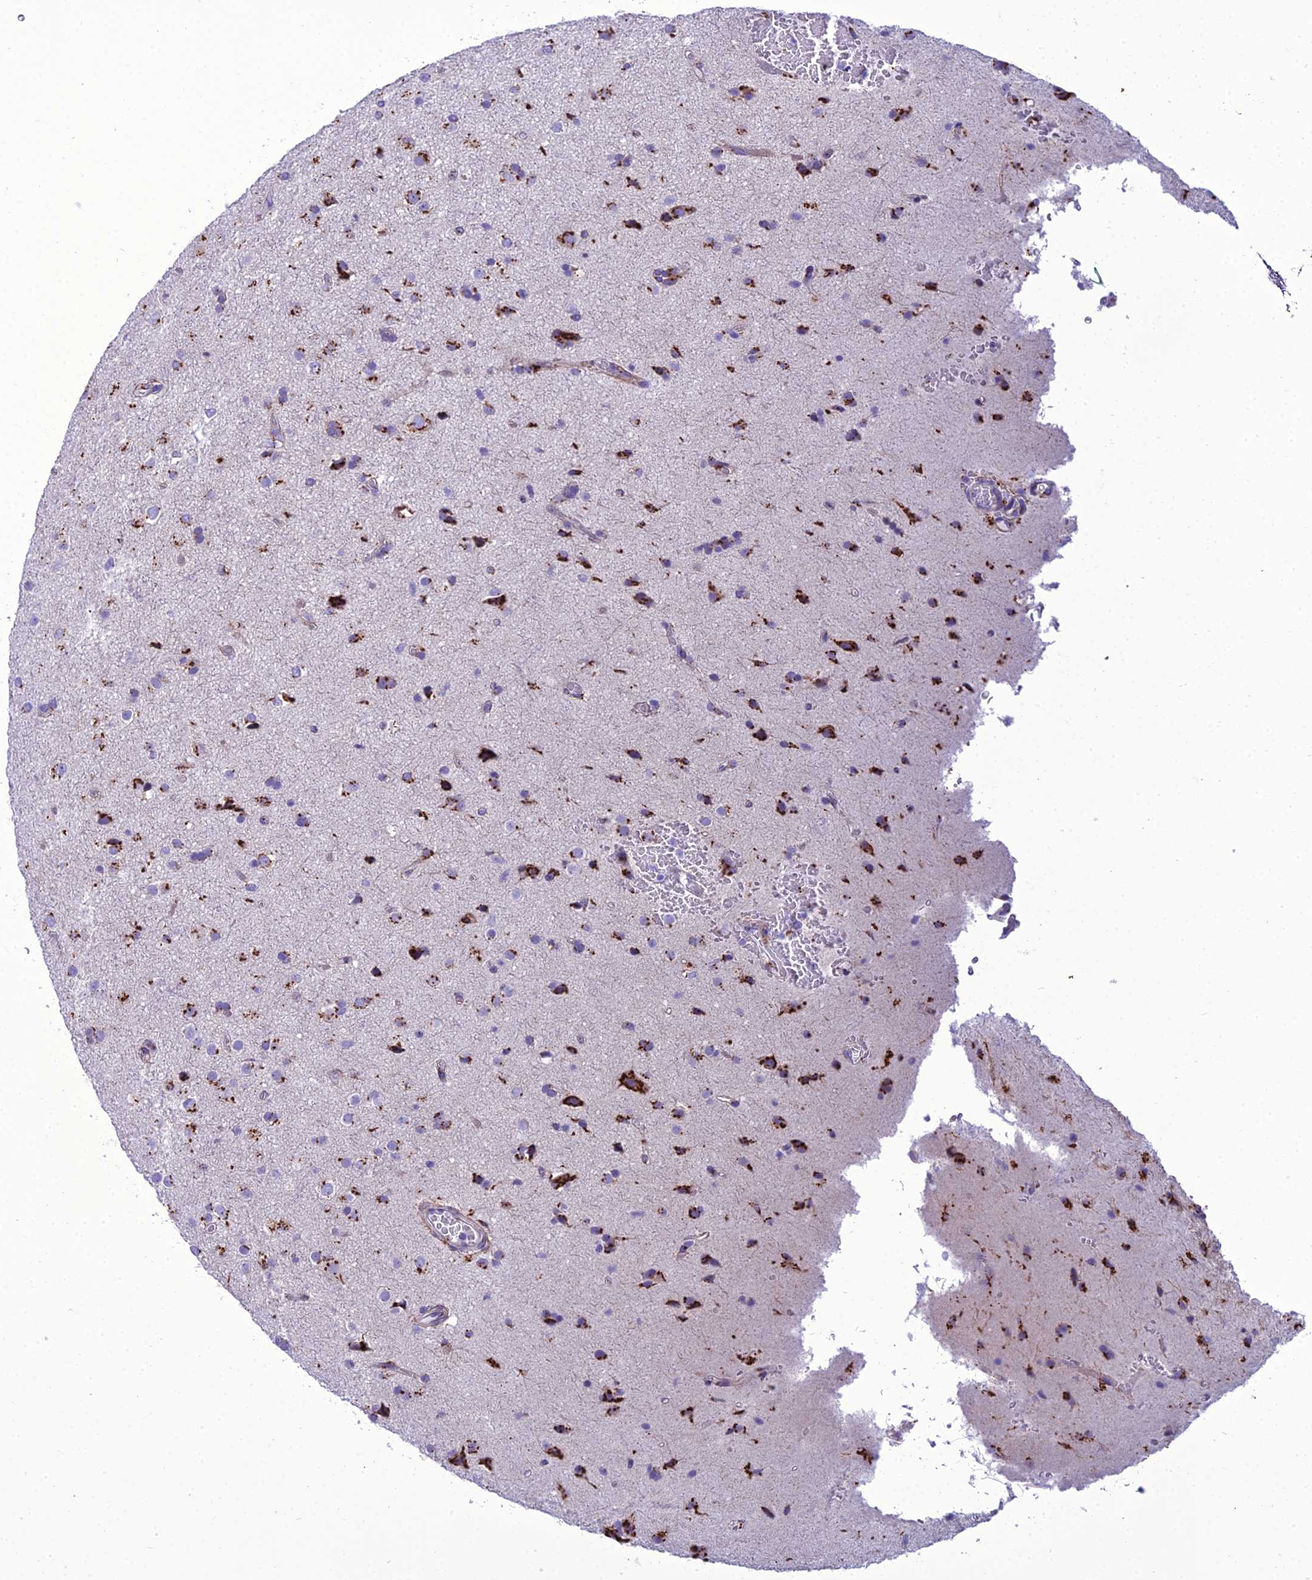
{"staining": {"intensity": "strong", "quantity": ">75%", "location": "cytoplasmic/membranous"}, "tissue": "glioma", "cell_type": "Tumor cells", "image_type": "cancer", "snomed": [{"axis": "morphology", "description": "Glioma, malignant, Low grade"}, {"axis": "topography", "description": "Brain"}], "caption": "IHC of human malignant low-grade glioma displays high levels of strong cytoplasmic/membranous staining in about >75% of tumor cells.", "gene": "GOLM2", "patient": {"sex": "male", "age": 65}}